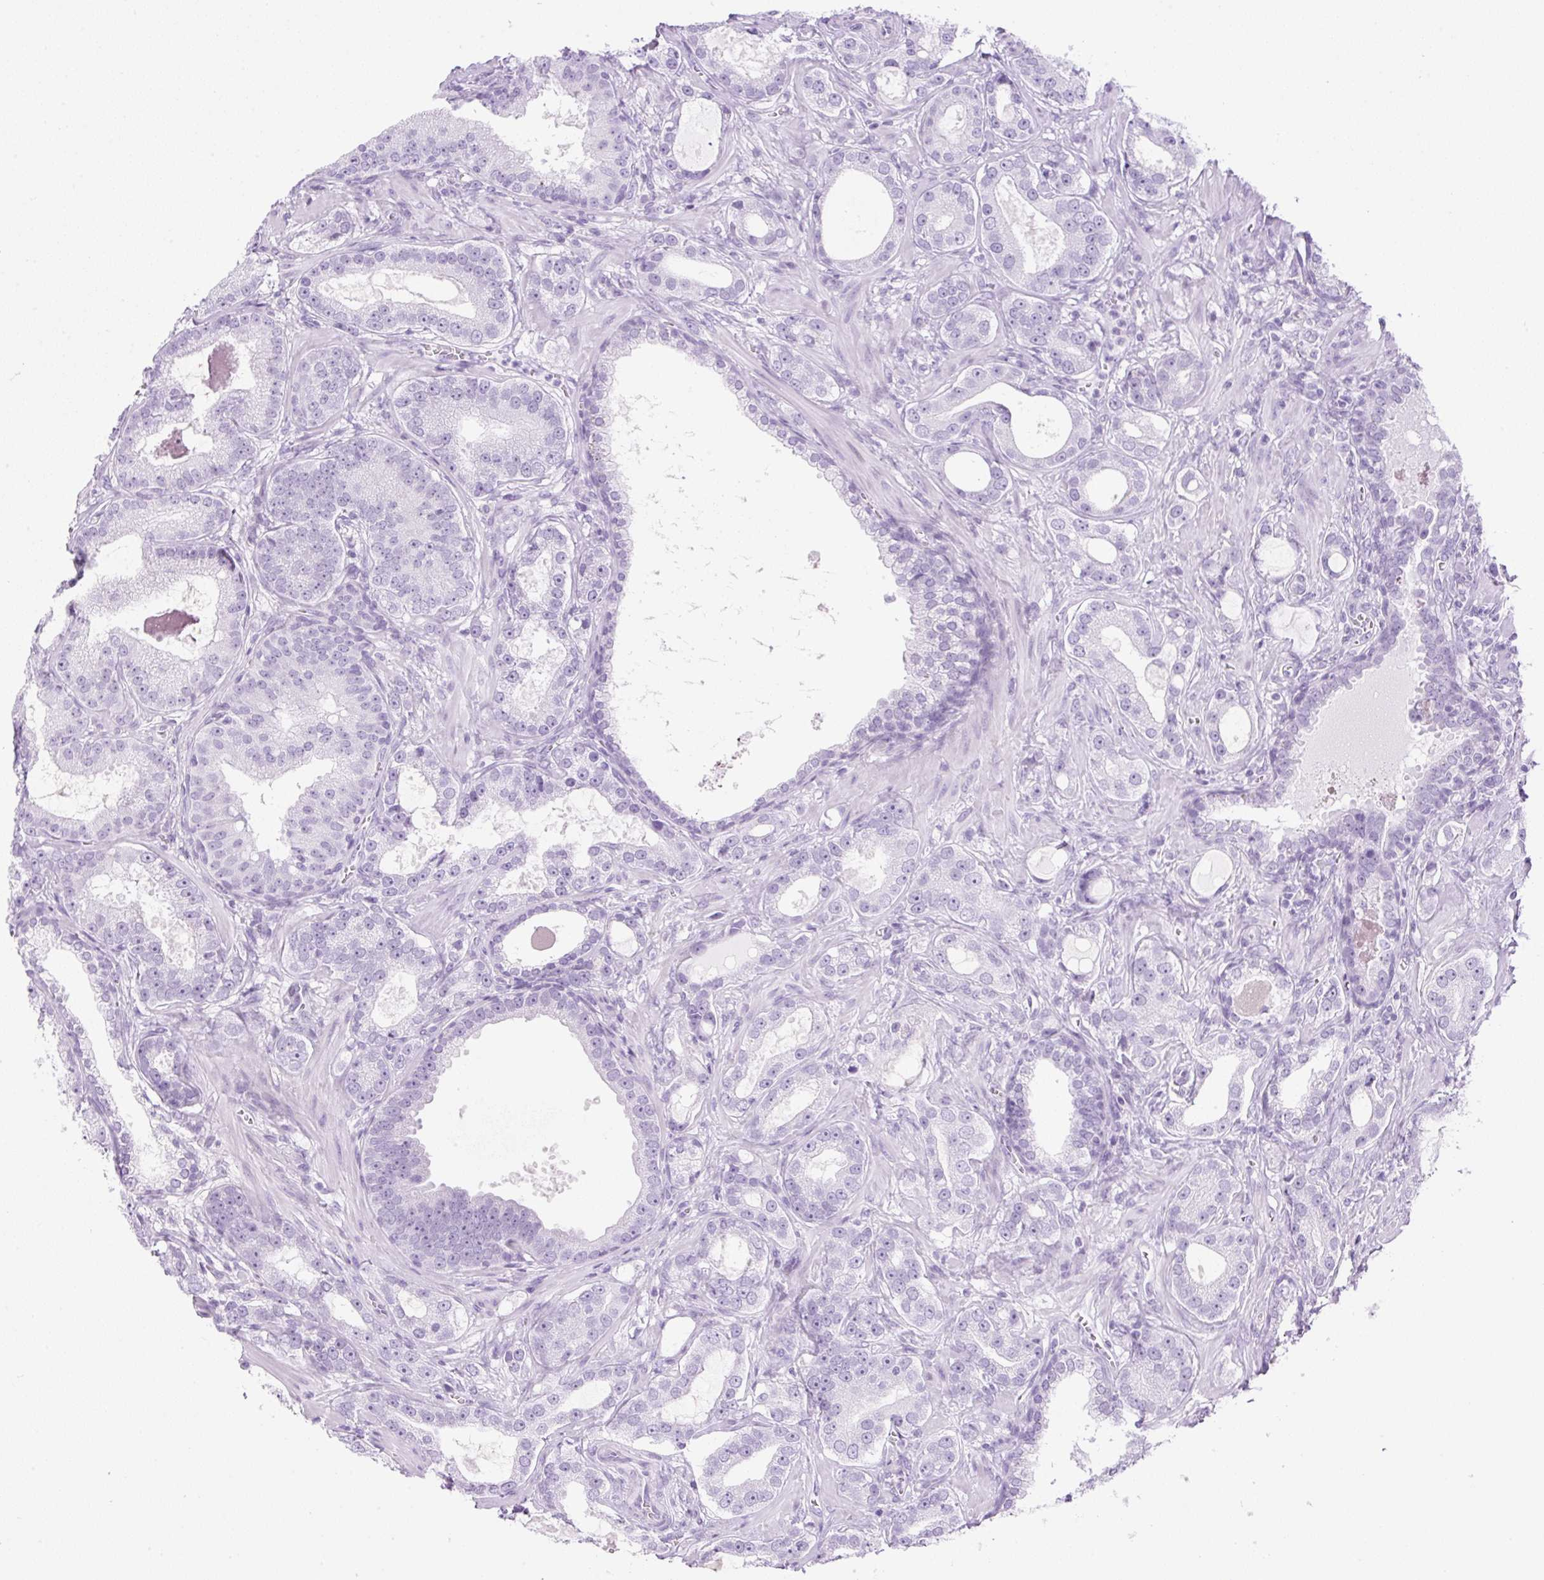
{"staining": {"intensity": "negative", "quantity": "none", "location": "none"}, "tissue": "prostate cancer", "cell_type": "Tumor cells", "image_type": "cancer", "snomed": [{"axis": "morphology", "description": "Adenocarcinoma, High grade"}, {"axis": "topography", "description": "Prostate"}], "caption": "Prostate cancer (adenocarcinoma (high-grade)) was stained to show a protein in brown. There is no significant positivity in tumor cells. The staining is performed using DAB (3,3'-diaminobenzidine) brown chromogen with nuclei counter-stained in using hematoxylin.", "gene": "SPRR4", "patient": {"sex": "male", "age": 65}}